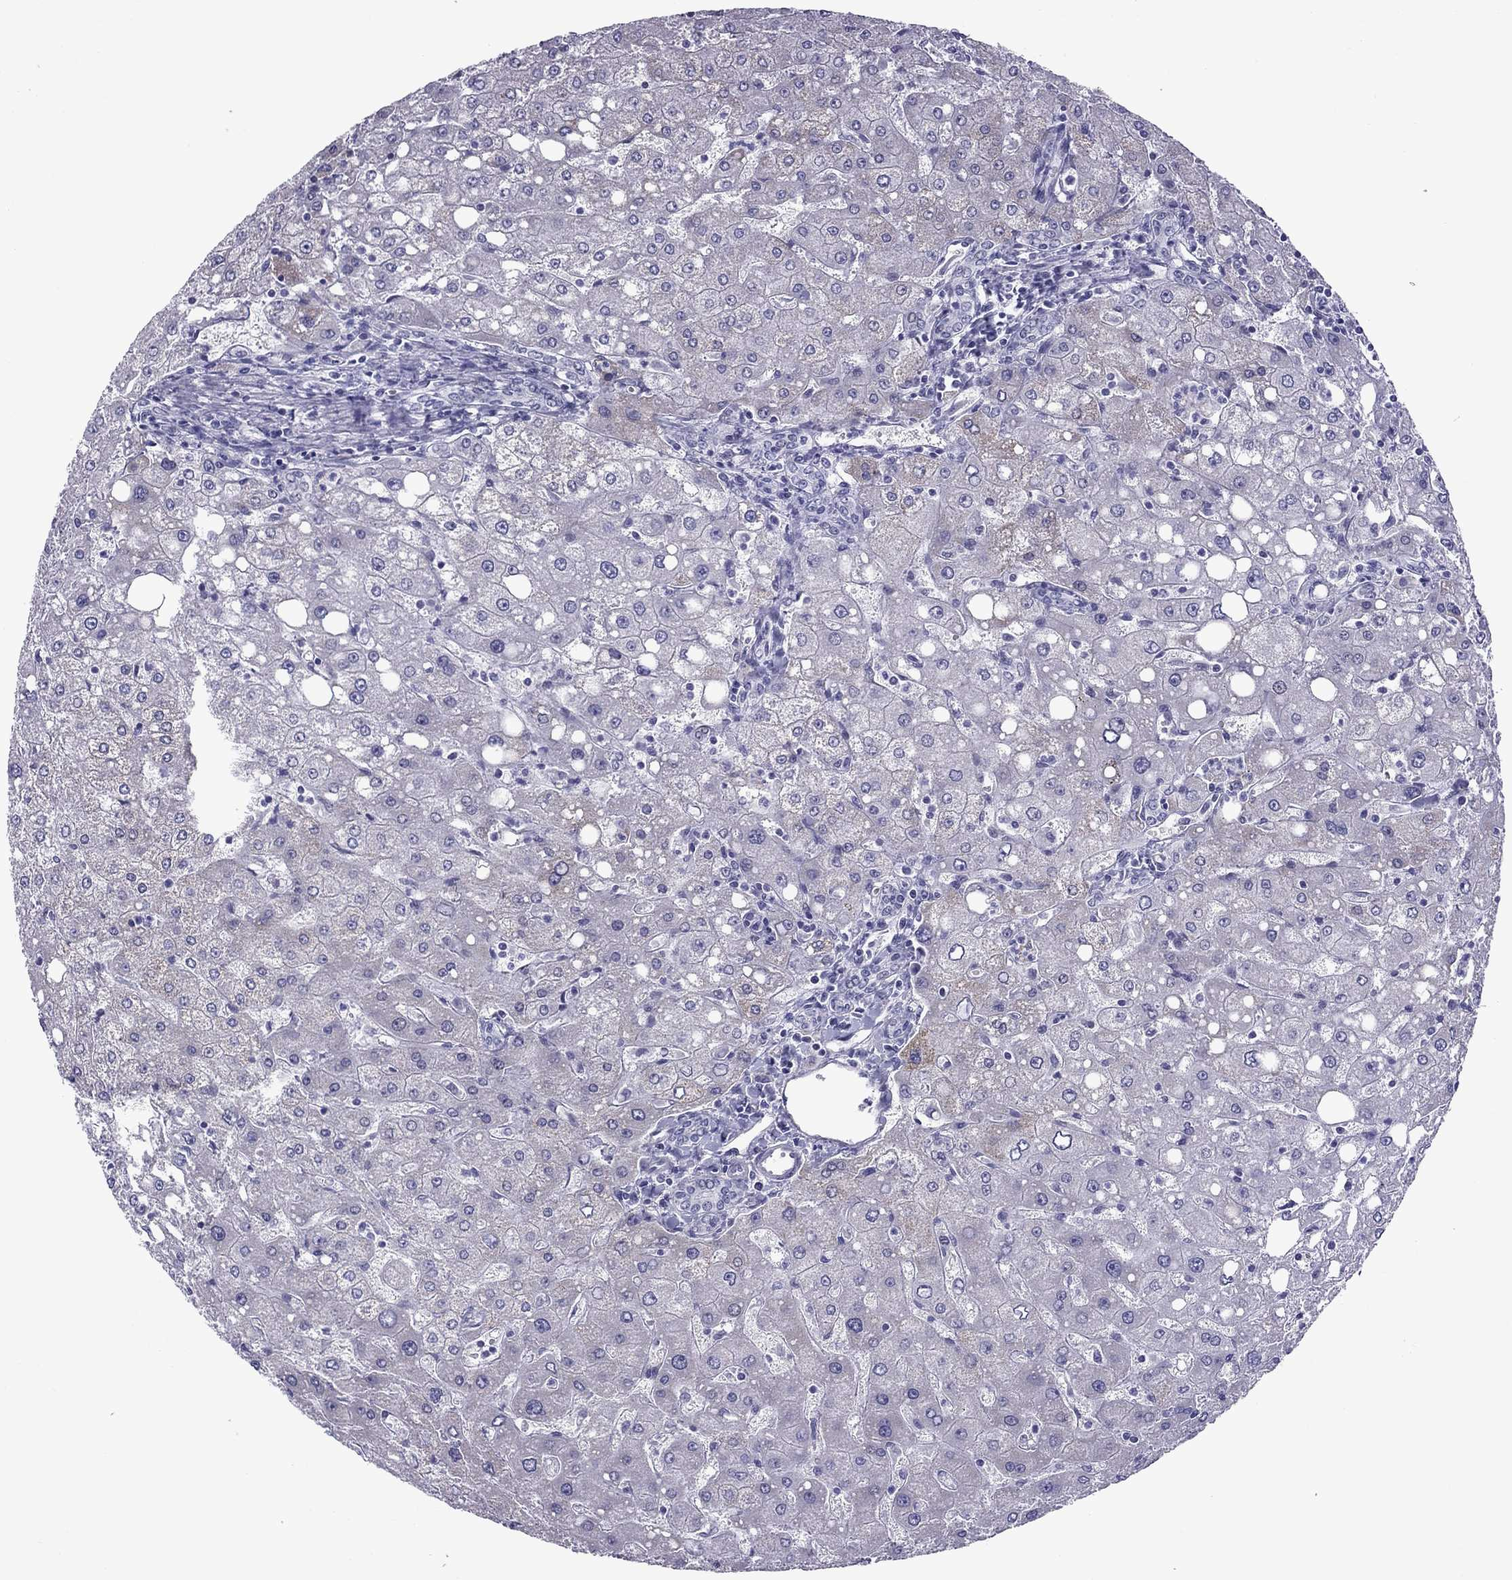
{"staining": {"intensity": "negative", "quantity": "none", "location": "none"}, "tissue": "liver", "cell_type": "Cholangiocytes", "image_type": "normal", "snomed": [{"axis": "morphology", "description": "Normal tissue, NOS"}, {"axis": "topography", "description": "Liver"}], "caption": "Photomicrograph shows no protein expression in cholangiocytes of normal liver. (Immunohistochemistry, brightfield microscopy, high magnification).", "gene": "ZNF646", "patient": {"sex": "female", "age": 53}}